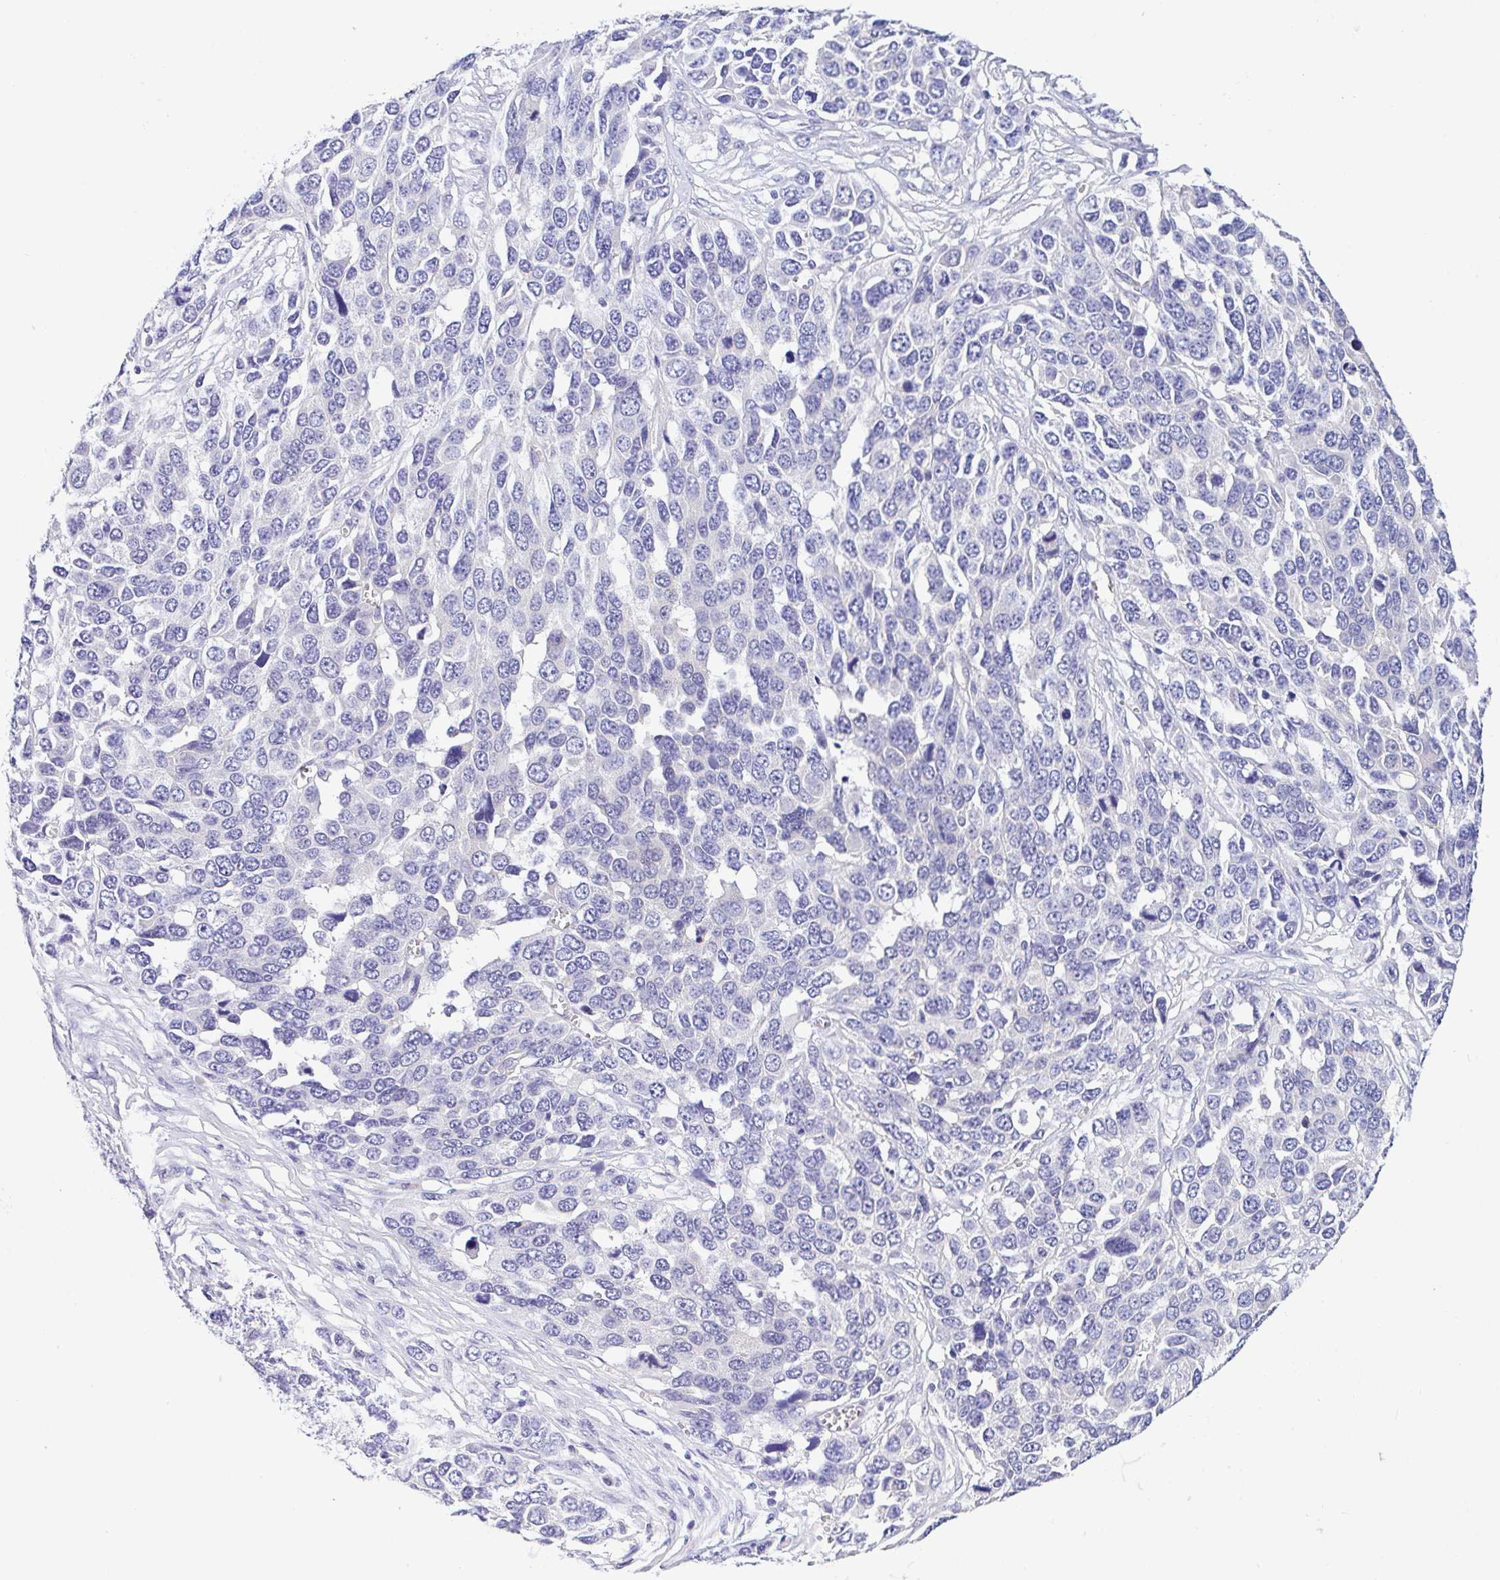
{"staining": {"intensity": "negative", "quantity": "none", "location": "none"}, "tissue": "ovarian cancer", "cell_type": "Tumor cells", "image_type": "cancer", "snomed": [{"axis": "morphology", "description": "Cystadenocarcinoma, serous, NOS"}, {"axis": "topography", "description": "Ovary"}], "caption": "Immunohistochemistry photomicrograph of ovarian serous cystadenocarcinoma stained for a protein (brown), which exhibits no positivity in tumor cells.", "gene": "SERPINE3", "patient": {"sex": "female", "age": 76}}